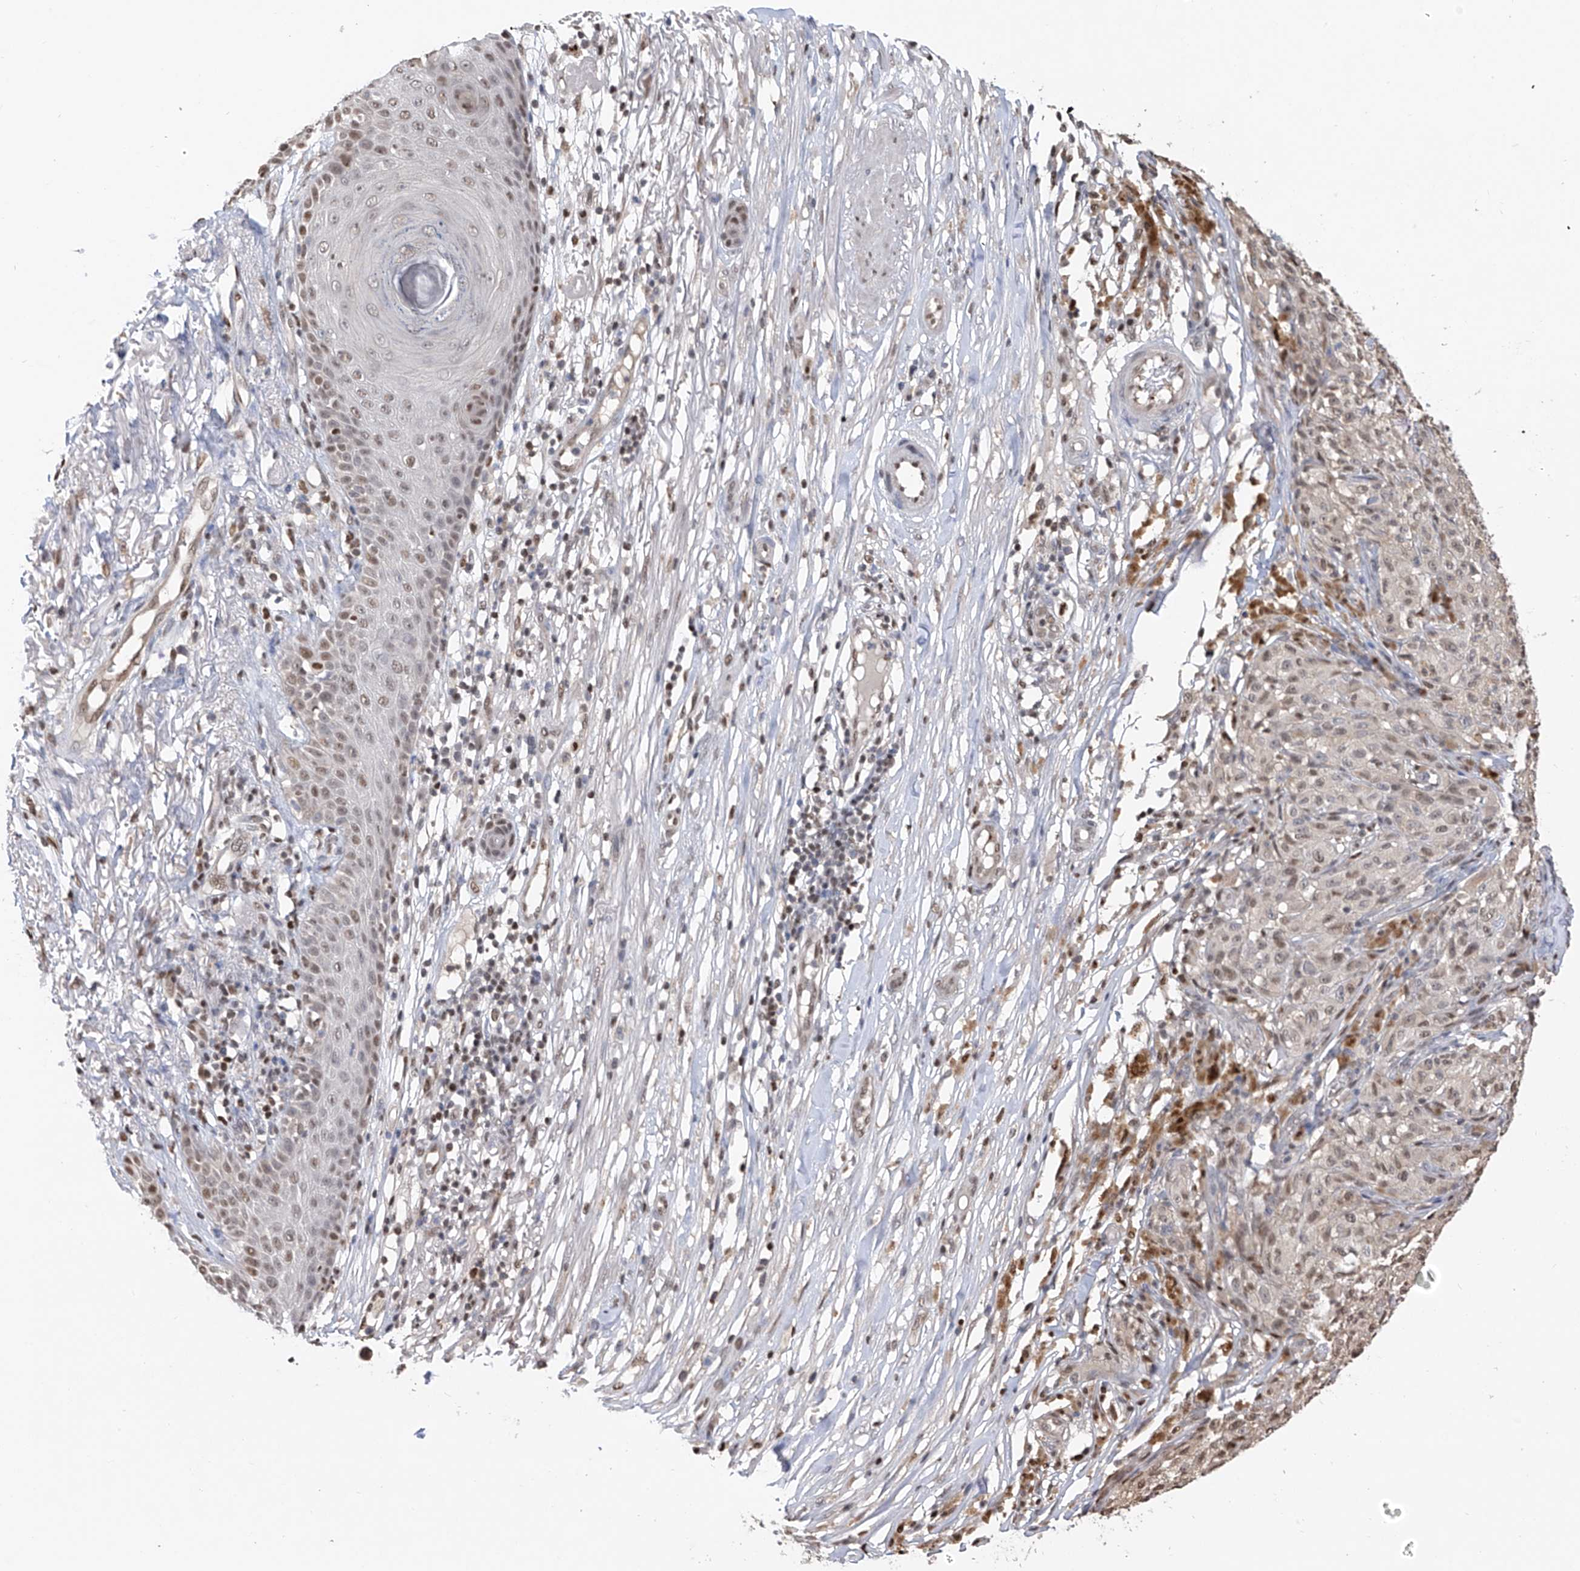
{"staining": {"intensity": "negative", "quantity": "none", "location": "none"}, "tissue": "melanoma", "cell_type": "Tumor cells", "image_type": "cancer", "snomed": [{"axis": "morphology", "description": "Malignant melanoma, NOS"}, {"axis": "topography", "description": "Skin"}], "caption": "This histopathology image is of malignant melanoma stained with IHC to label a protein in brown with the nuclei are counter-stained blue. There is no expression in tumor cells.", "gene": "PMM1", "patient": {"sex": "female", "age": 82}}